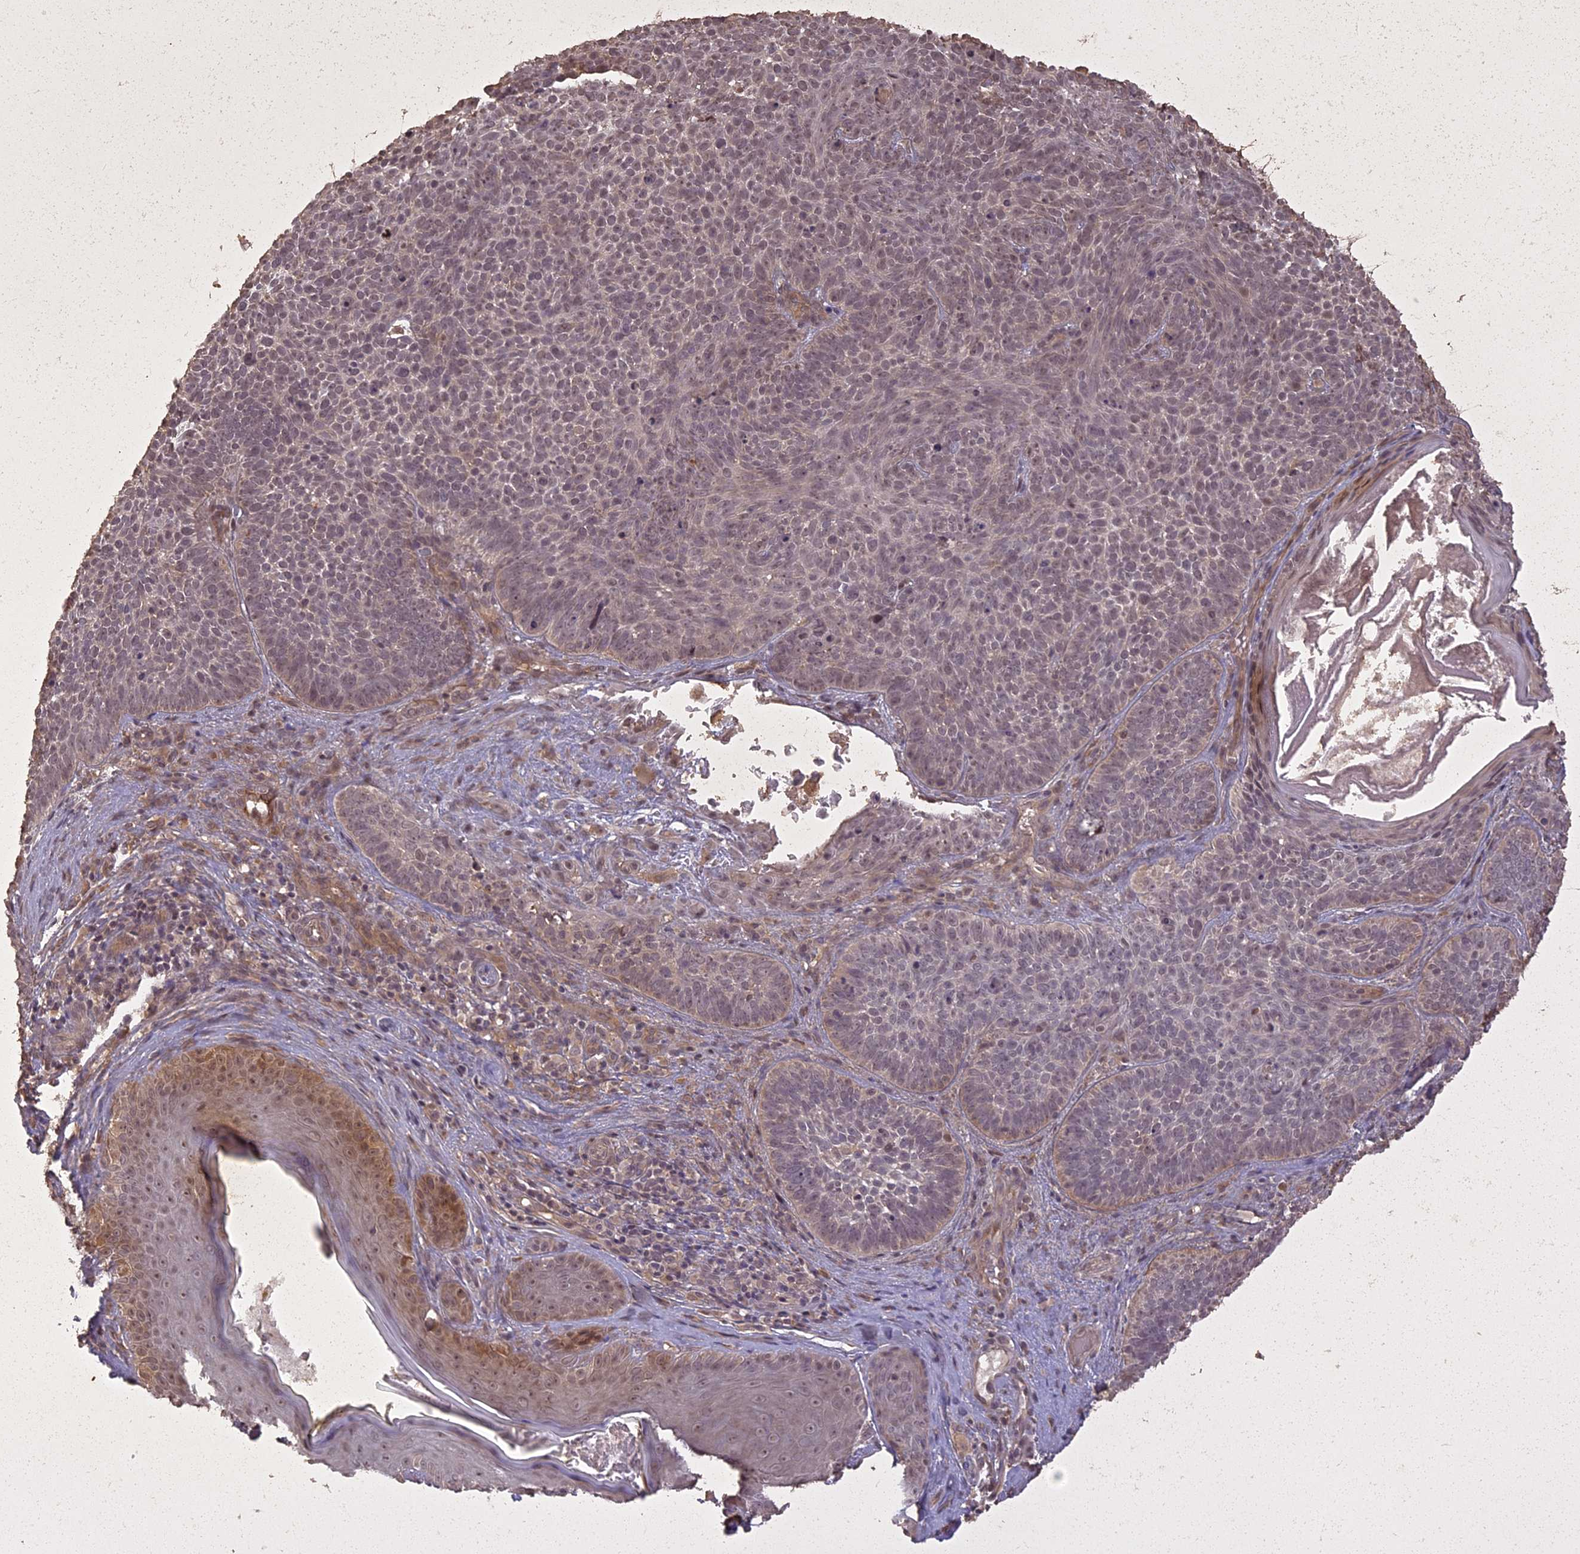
{"staining": {"intensity": "weak", "quantity": "25%-75%", "location": "nuclear"}, "tissue": "skin cancer", "cell_type": "Tumor cells", "image_type": "cancer", "snomed": [{"axis": "morphology", "description": "Basal cell carcinoma"}, {"axis": "topography", "description": "Skin"}], "caption": "A brown stain labels weak nuclear staining of a protein in skin cancer tumor cells.", "gene": "LIN37", "patient": {"sex": "male", "age": 85}}